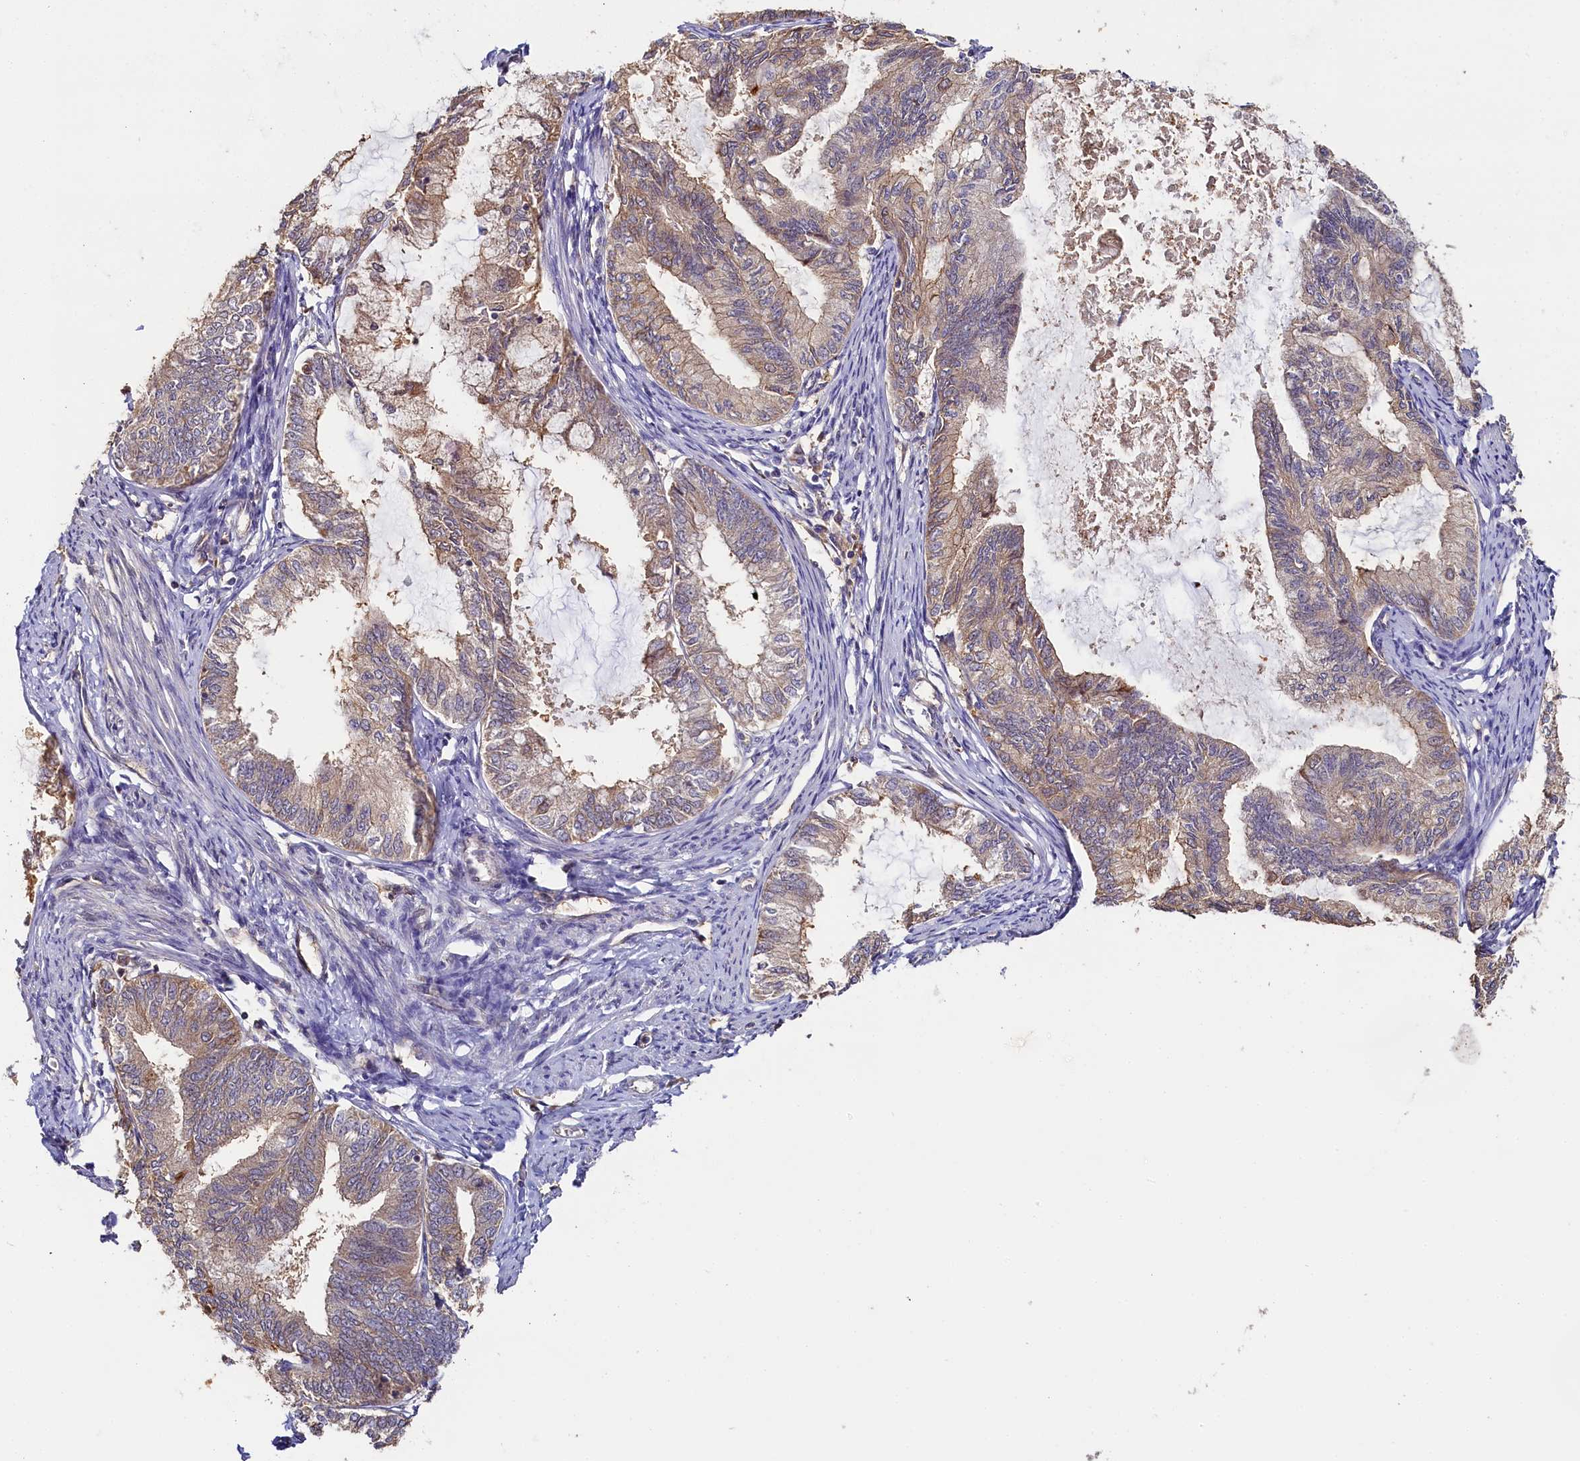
{"staining": {"intensity": "weak", "quantity": "25%-75%", "location": "cytoplasmic/membranous"}, "tissue": "endometrial cancer", "cell_type": "Tumor cells", "image_type": "cancer", "snomed": [{"axis": "morphology", "description": "Adenocarcinoma, NOS"}, {"axis": "topography", "description": "Endometrium"}], "caption": "Human adenocarcinoma (endometrial) stained with a brown dye shows weak cytoplasmic/membranous positive expression in about 25%-75% of tumor cells.", "gene": "KATNB1", "patient": {"sex": "female", "age": 86}}